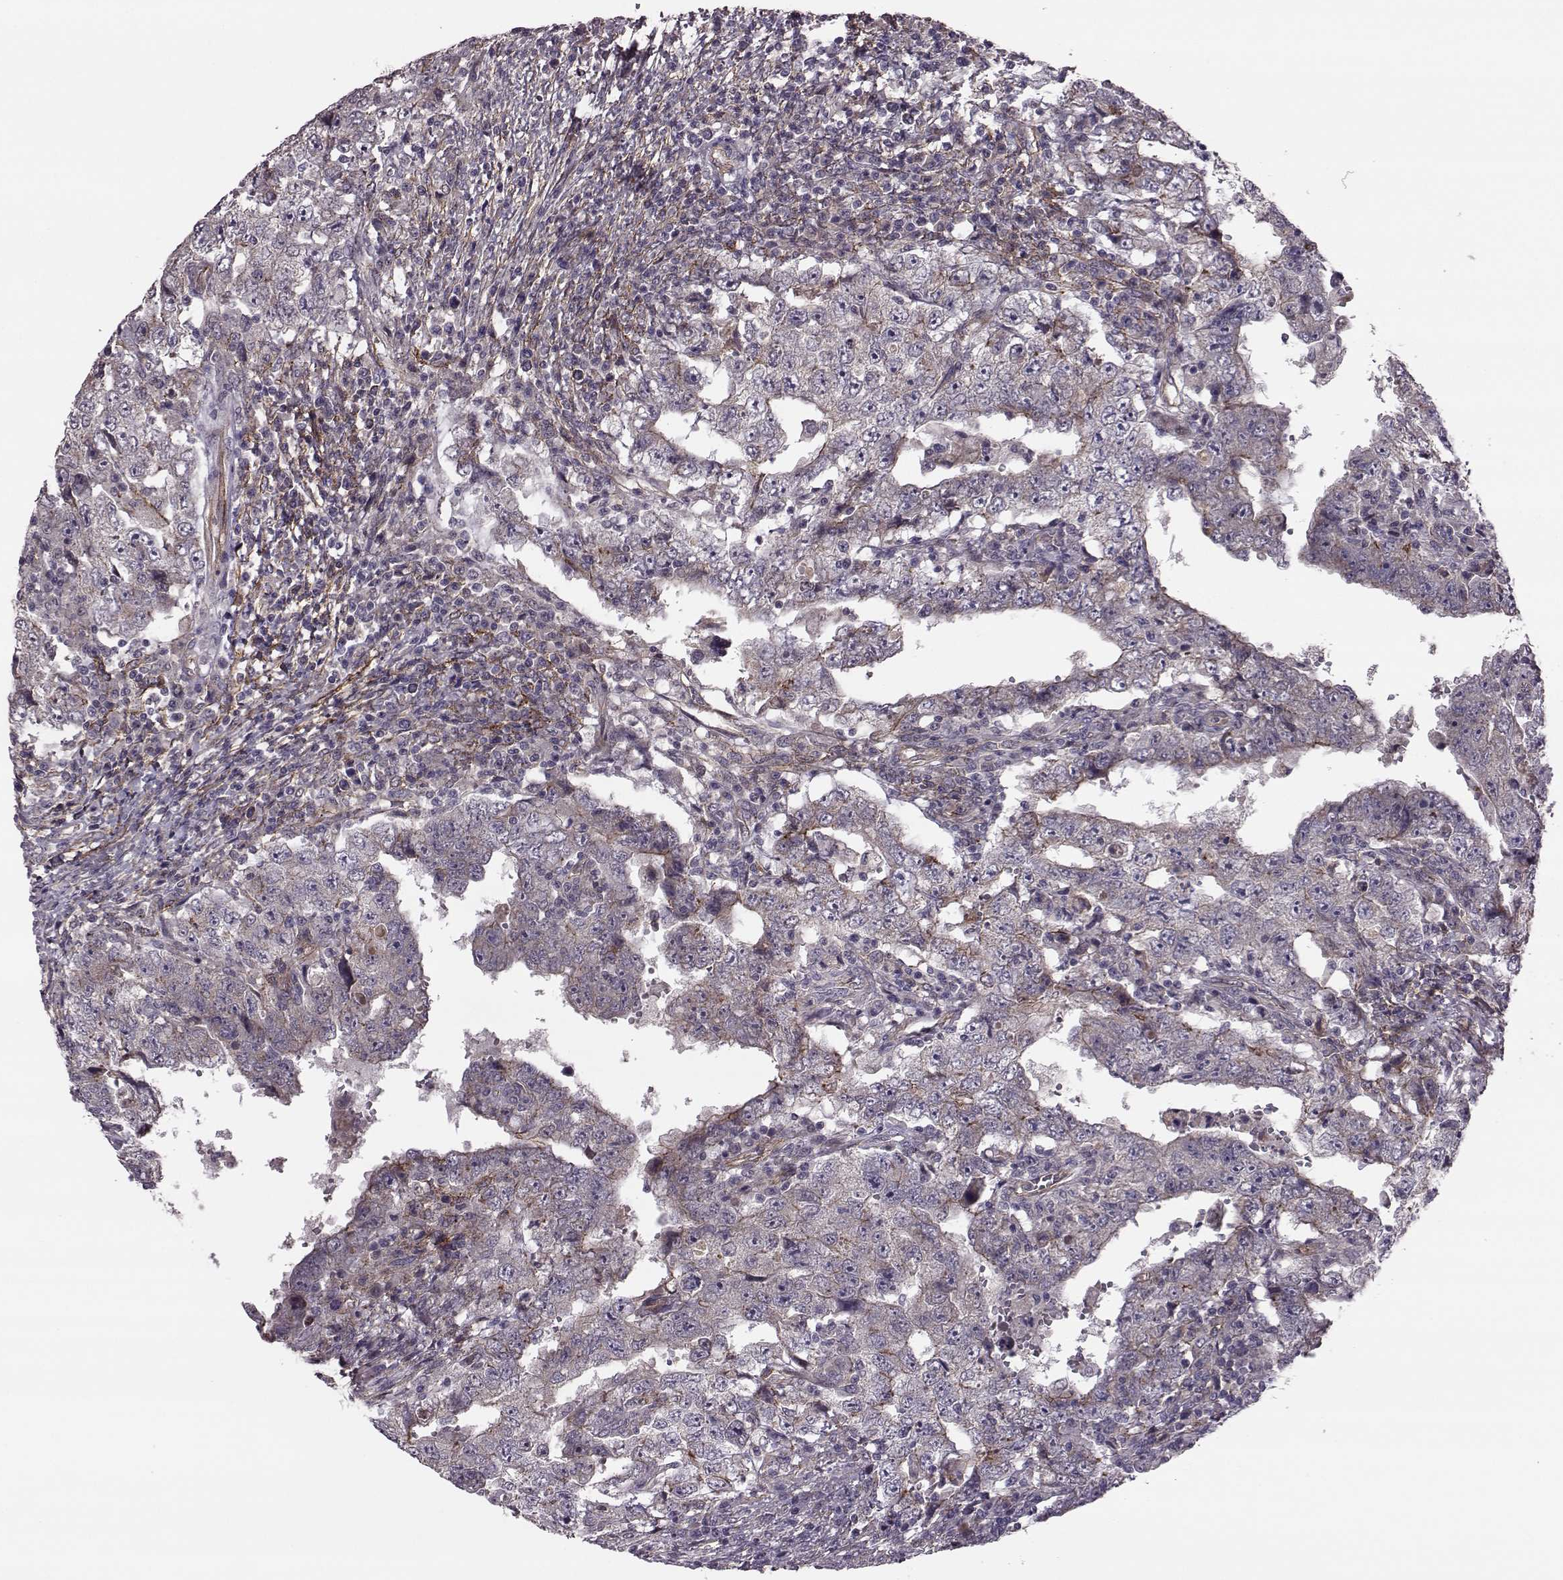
{"staining": {"intensity": "moderate", "quantity": "<25%", "location": "cytoplasmic/membranous"}, "tissue": "testis cancer", "cell_type": "Tumor cells", "image_type": "cancer", "snomed": [{"axis": "morphology", "description": "Carcinoma, Embryonal, NOS"}, {"axis": "topography", "description": "Testis"}], "caption": "This is a micrograph of IHC staining of testis embryonal carcinoma, which shows moderate staining in the cytoplasmic/membranous of tumor cells.", "gene": "SYNPO", "patient": {"sex": "male", "age": 26}}